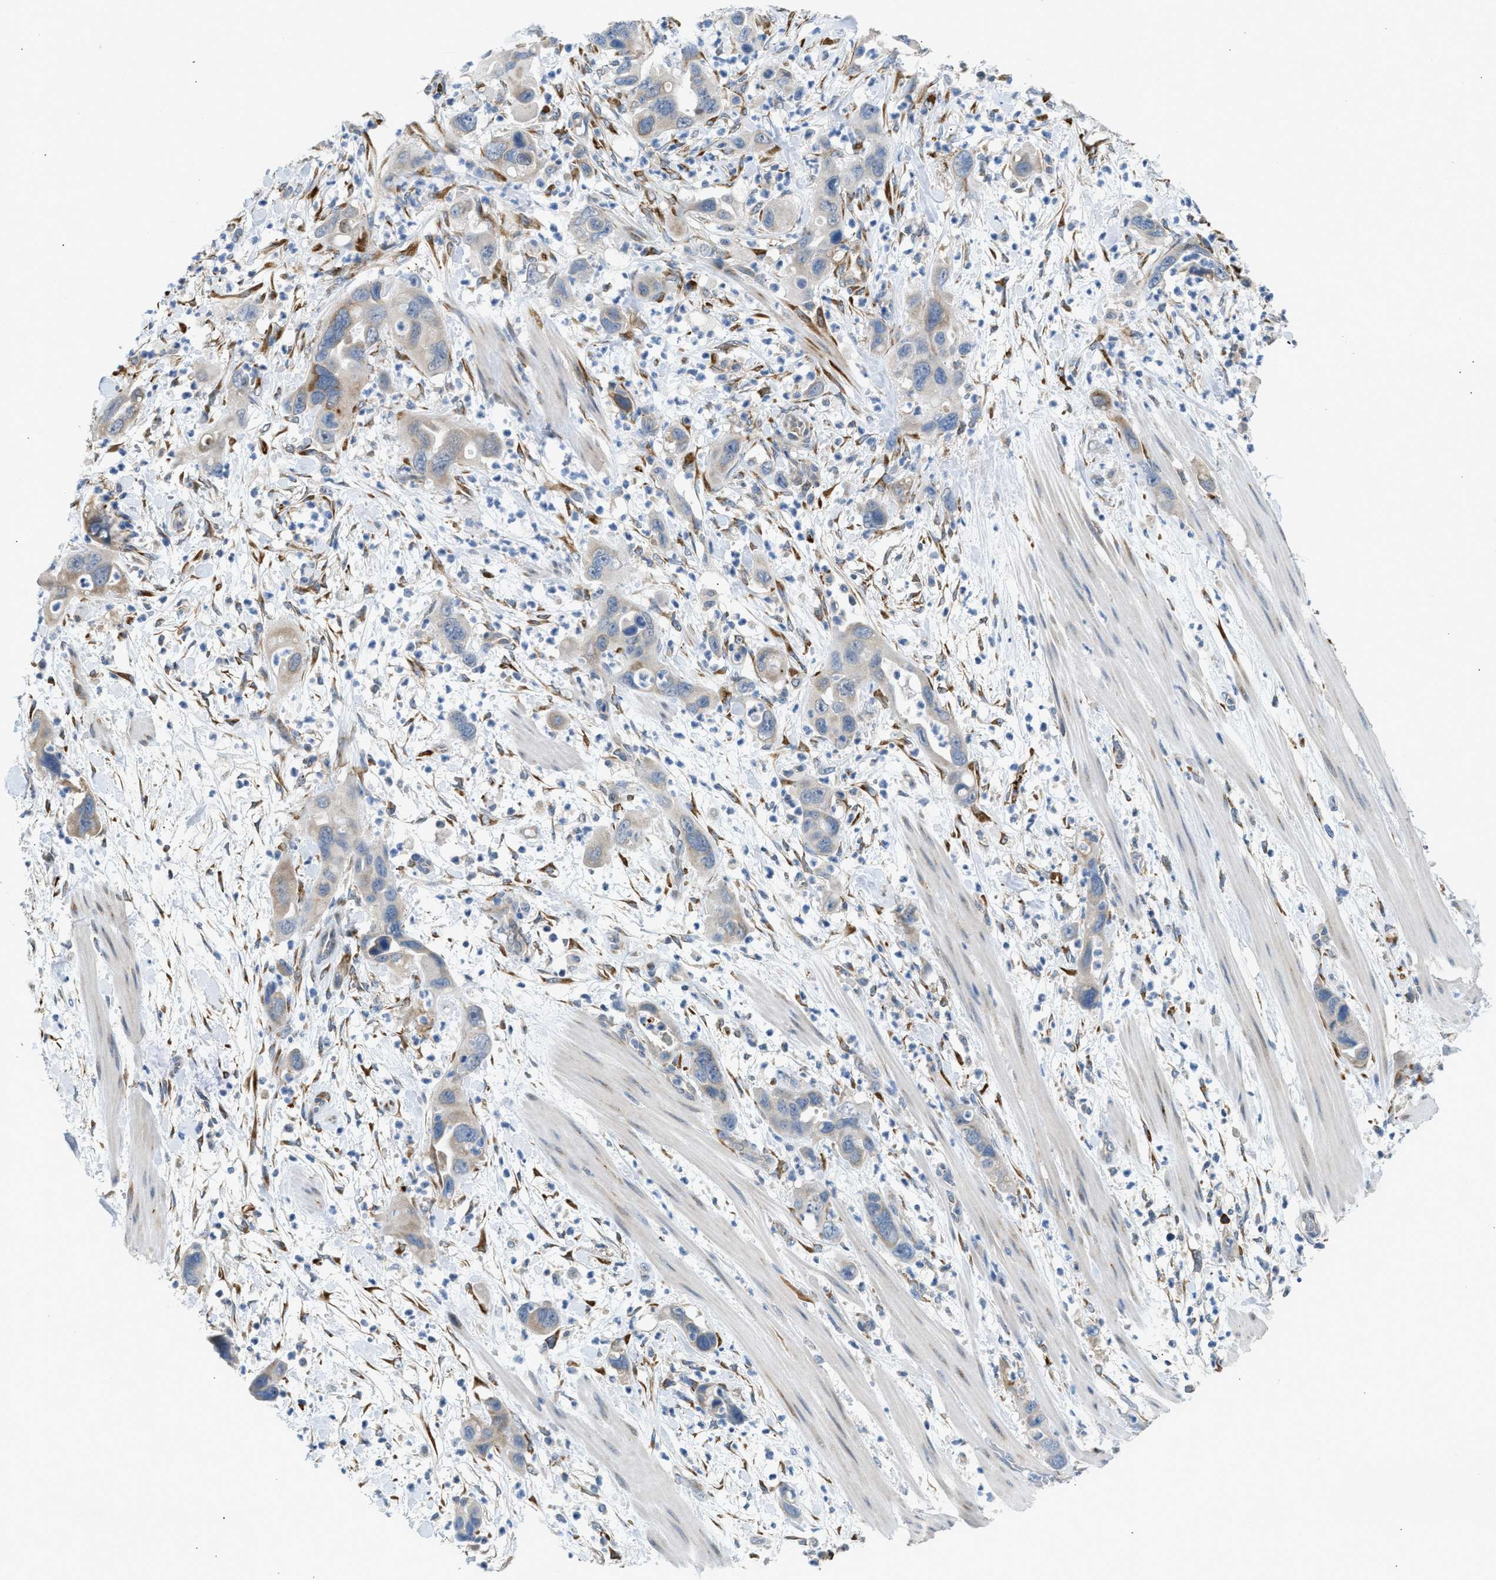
{"staining": {"intensity": "moderate", "quantity": "<25%", "location": "cytoplasmic/membranous"}, "tissue": "pancreatic cancer", "cell_type": "Tumor cells", "image_type": "cancer", "snomed": [{"axis": "morphology", "description": "Adenocarcinoma, NOS"}, {"axis": "topography", "description": "Pancreas"}], "caption": "DAB (3,3'-diaminobenzidine) immunohistochemical staining of adenocarcinoma (pancreatic) reveals moderate cytoplasmic/membranous protein expression in about <25% of tumor cells.", "gene": "KCNC2", "patient": {"sex": "female", "age": 71}}